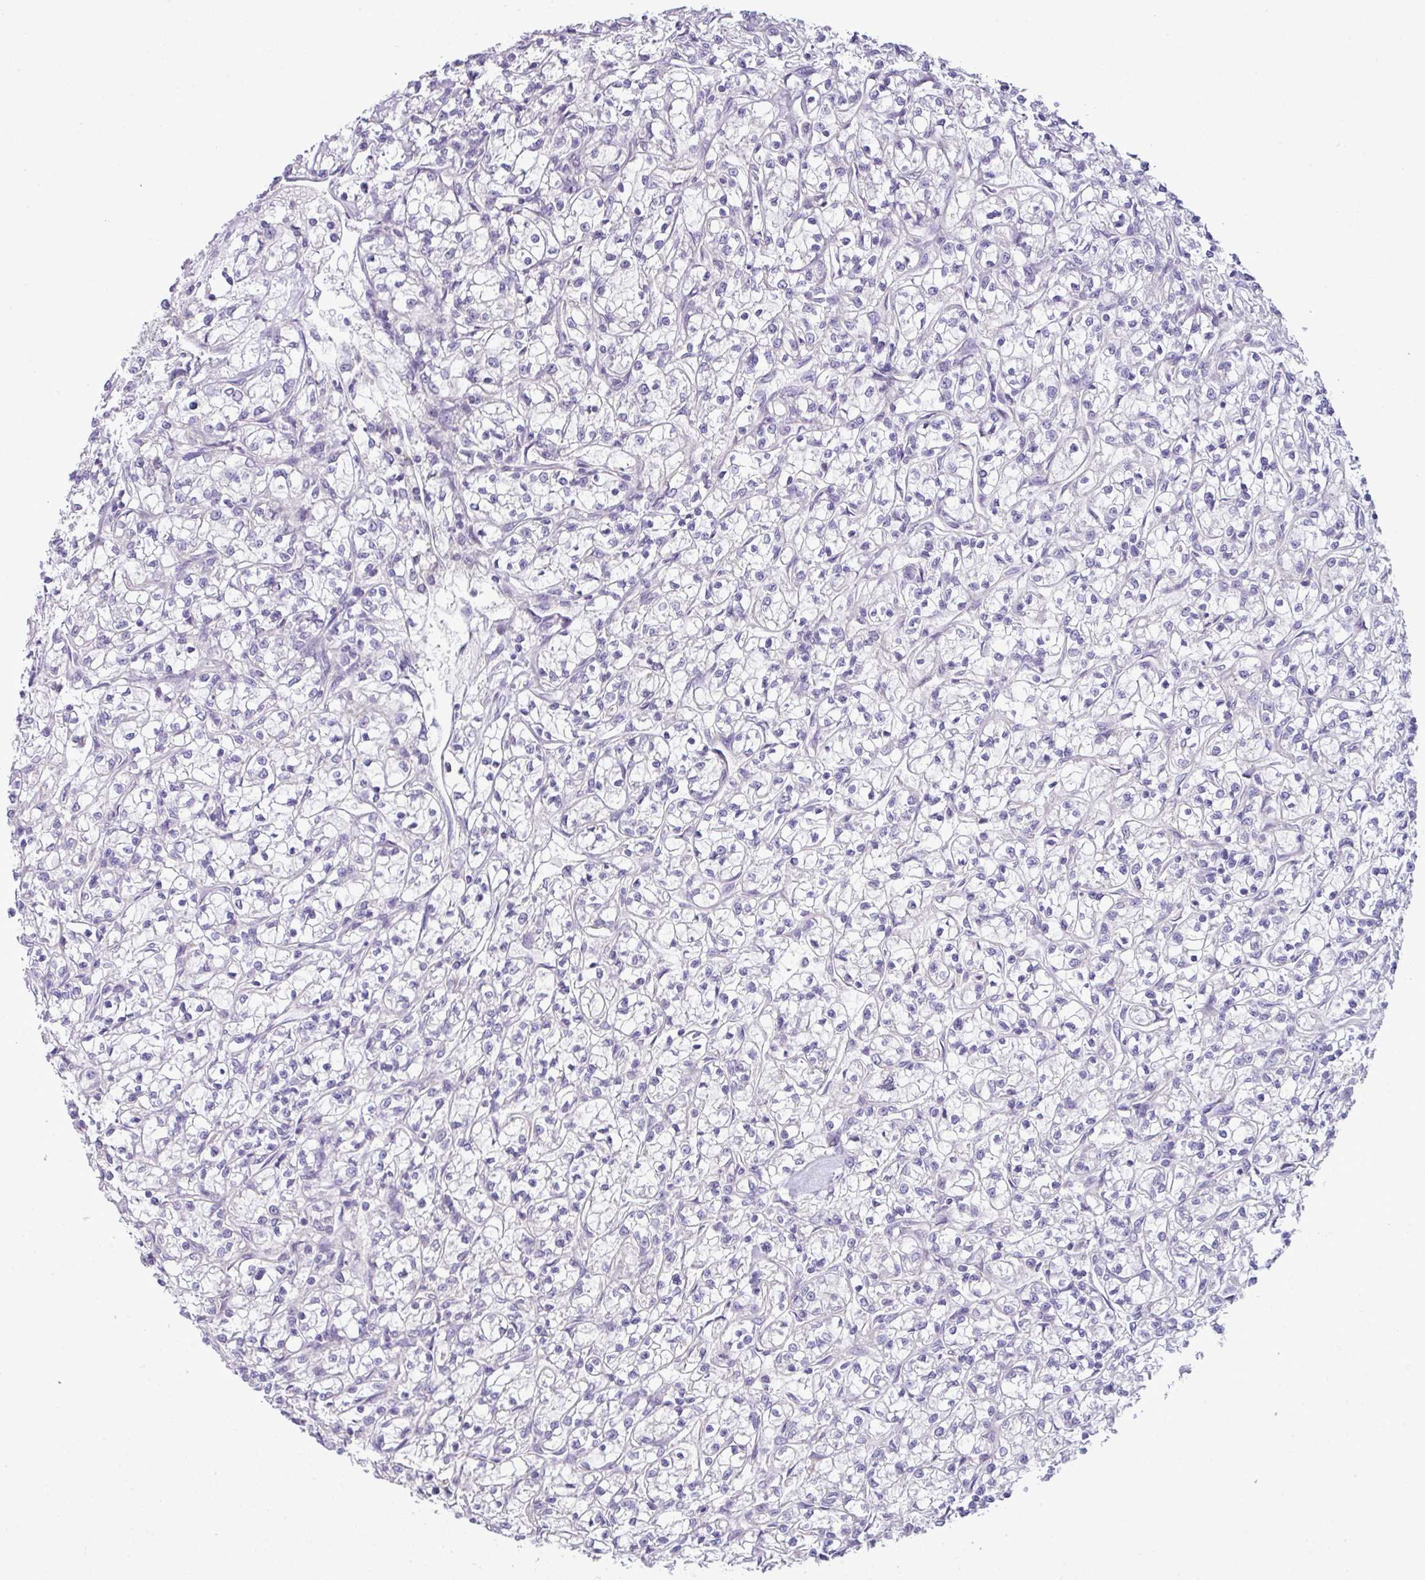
{"staining": {"intensity": "negative", "quantity": "none", "location": "none"}, "tissue": "renal cancer", "cell_type": "Tumor cells", "image_type": "cancer", "snomed": [{"axis": "morphology", "description": "Adenocarcinoma, NOS"}, {"axis": "topography", "description": "Kidney"}], "caption": "IHC of renal cancer demonstrates no expression in tumor cells.", "gene": "ACAP3", "patient": {"sex": "female", "age": 59}}